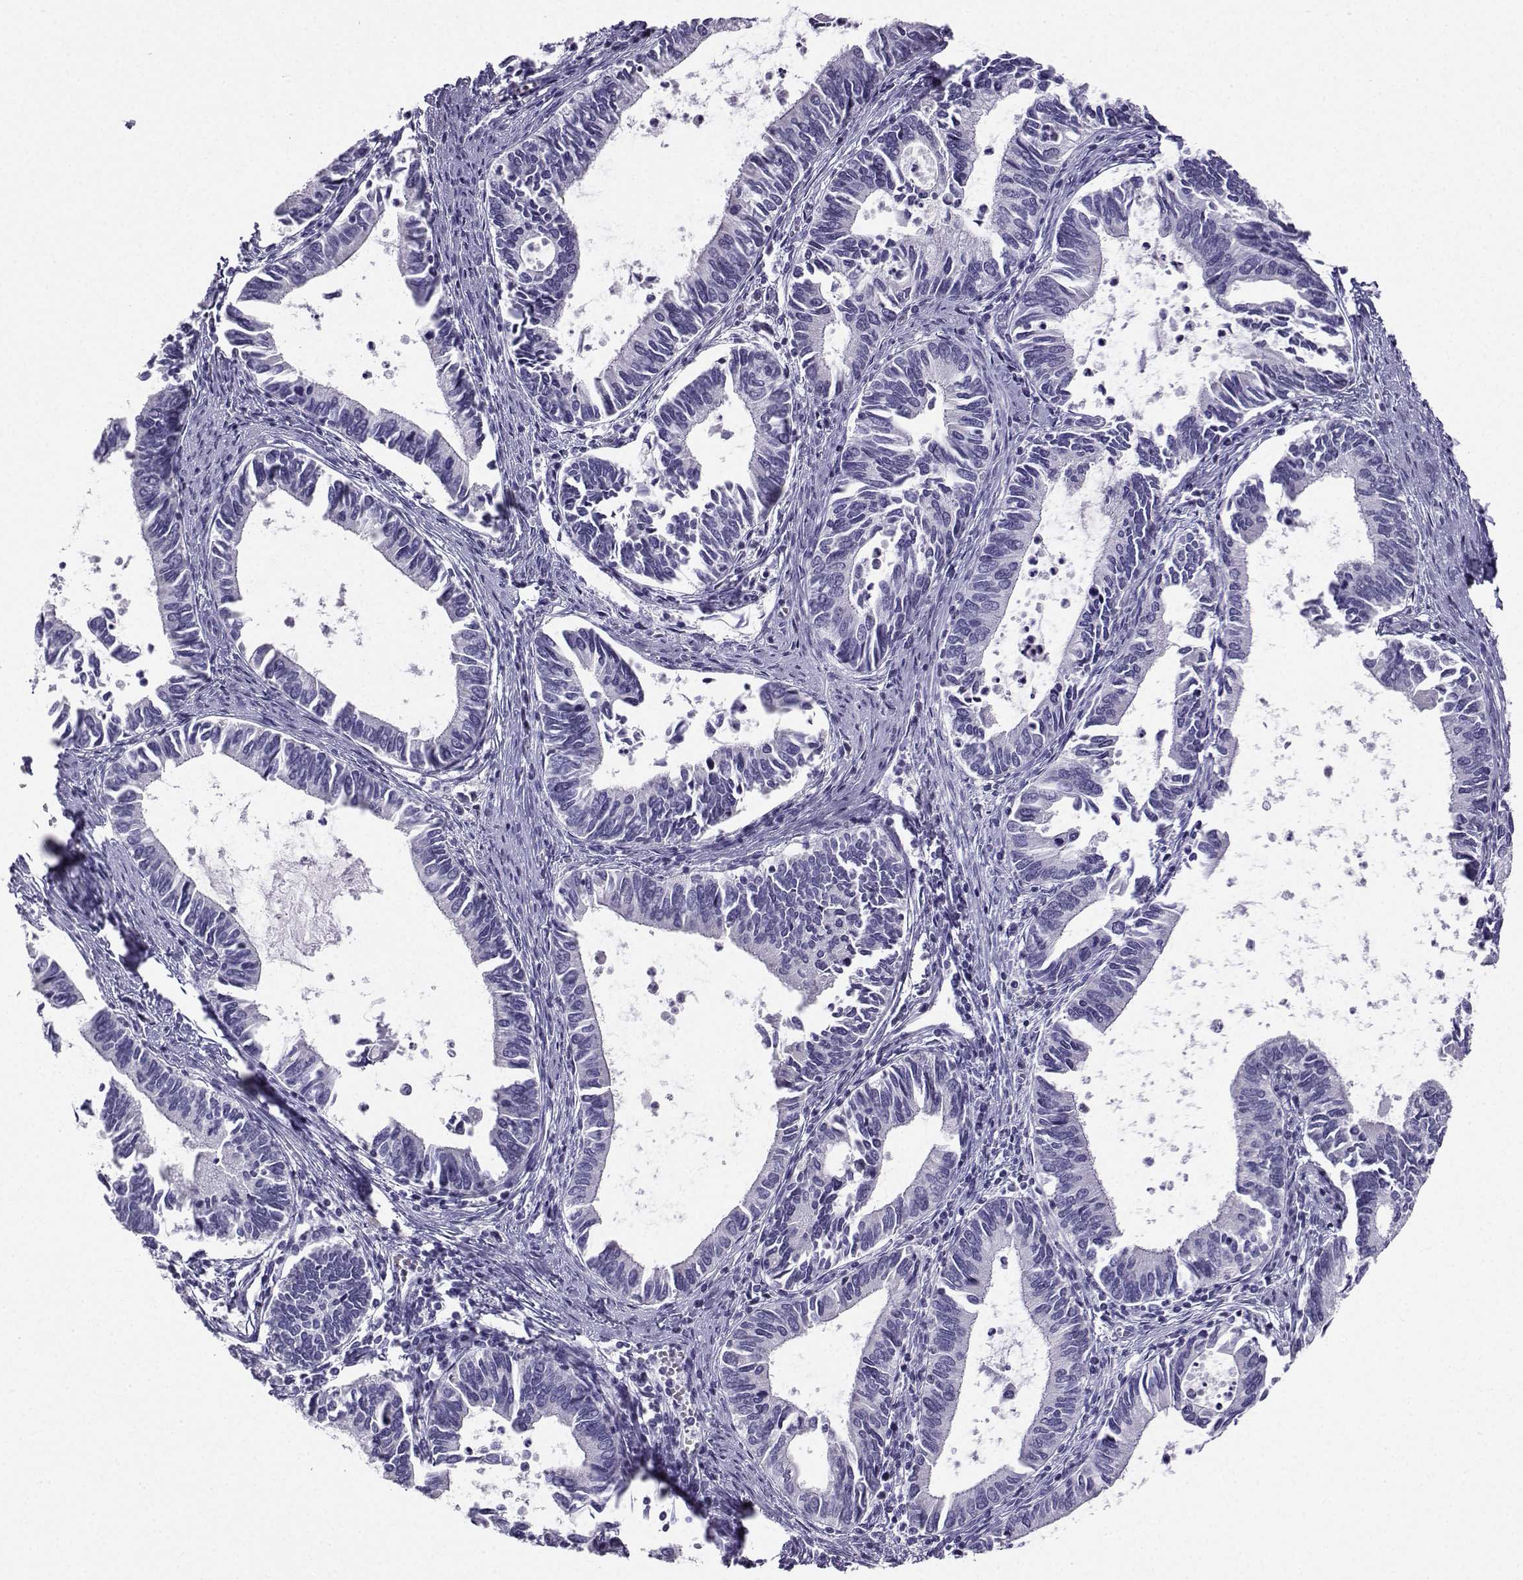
{"staining": {"intensity": "negative", "quantity": "none", "location": "none"}, "tissue": "cervical cancer", "cell_type": "Tumor cells", "image_type": "cancer", "snomed": [{"axis": "morphology", "description": "Adenocarcinoma, NOS"}, {"axis": "topography", "description": "Cervix"}], "caption": "Immunohistochemistry (IHC) histopathology image of adenocarcinoma (cervical) stained for a protein (brown), which exhibits no staining in tumor cells.", "gene": "FBXO24", "patient": {"sex": "female", "age": 42}}